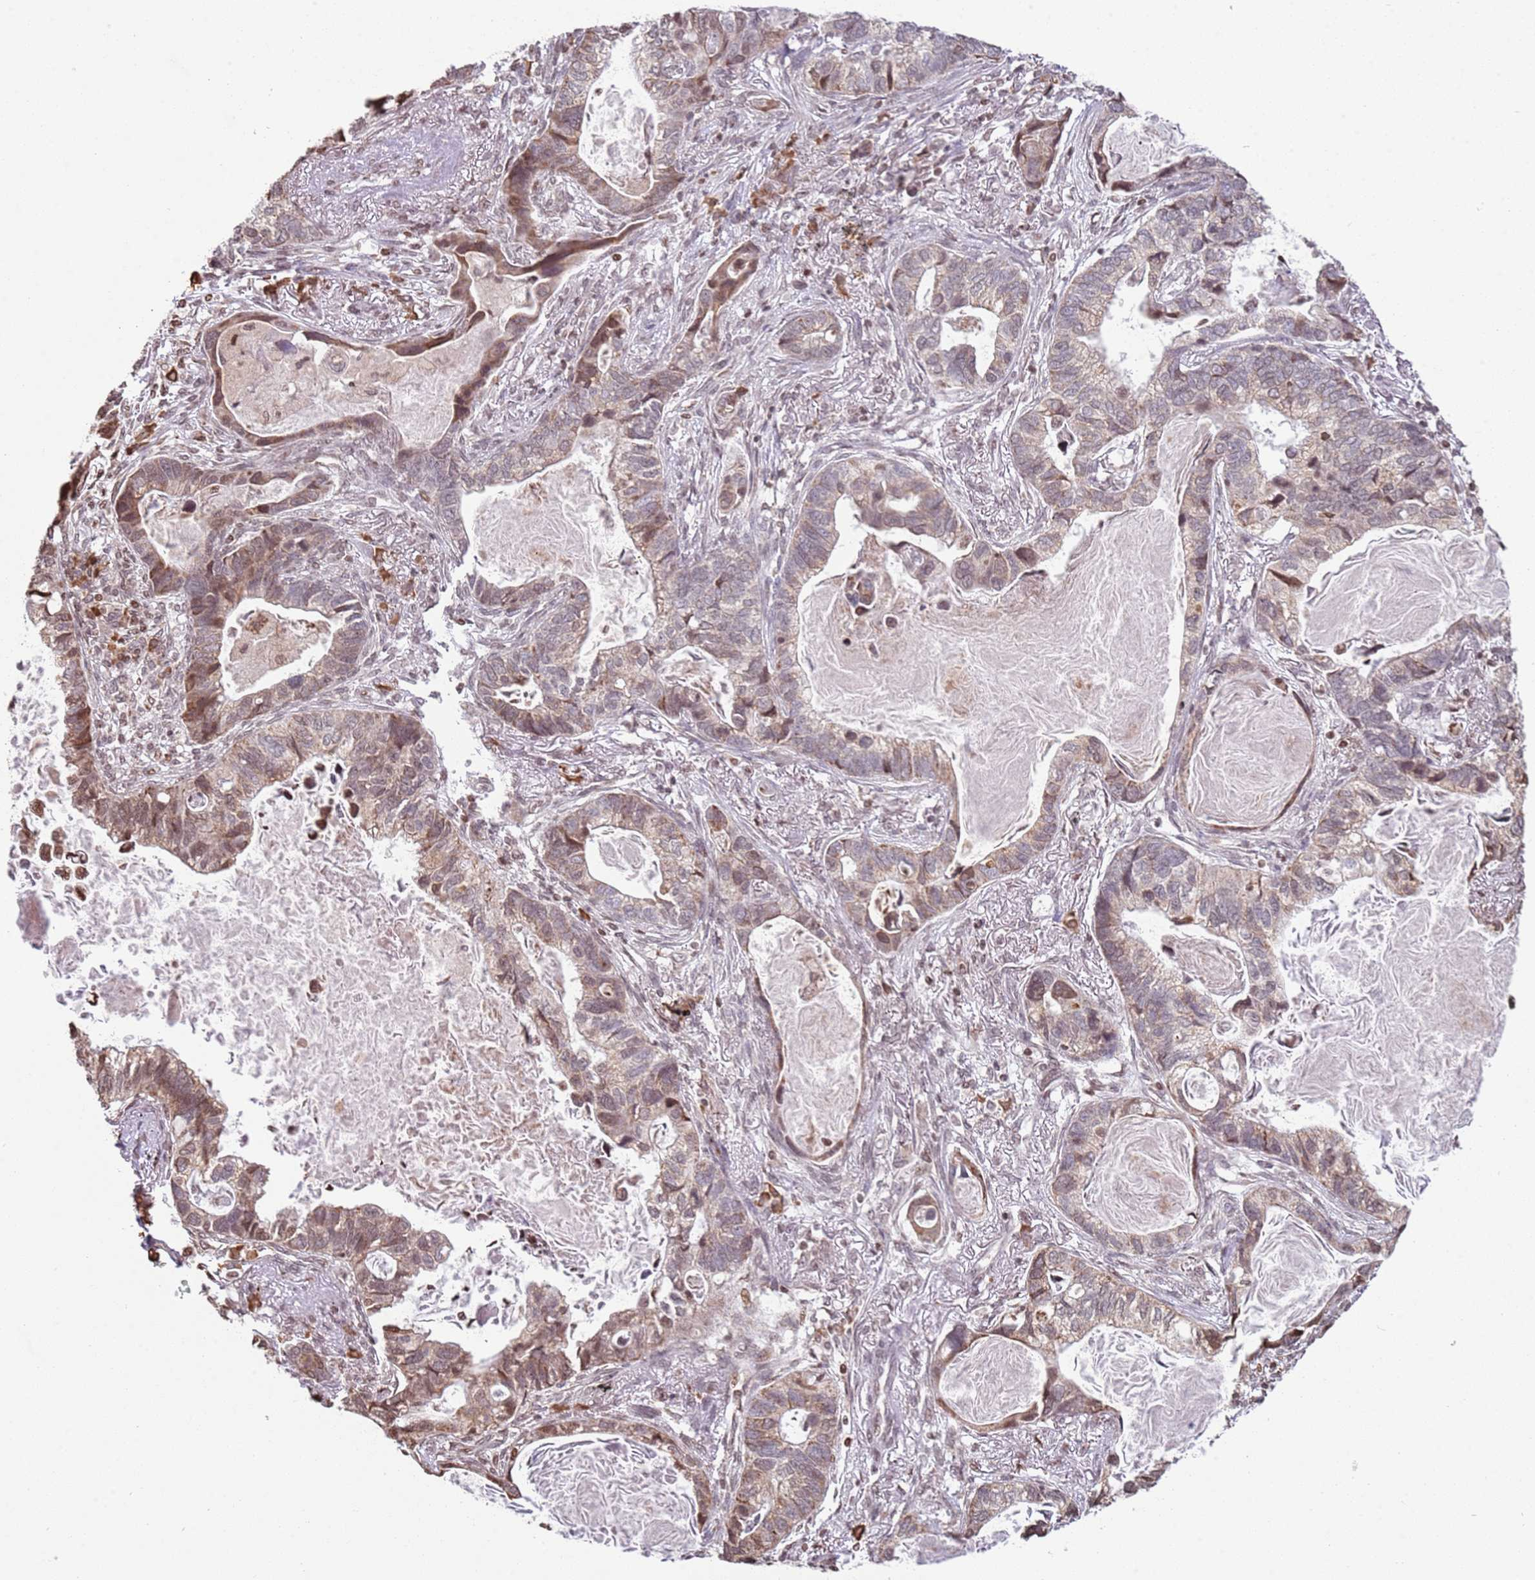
{"staining": {"intensity": "moderate", "quantity": ">75%", "location": "cytoplasmic/membranous"}, "tissue": "lung cancer", "cell_type": "Tumor cells", "image_type": "cancer", "snomed": [{"axis": "morphology", "description": "Adenocarcinoma, NOS"}, {"axis": "topography", "description": "Lung"}], "caption": "Protein staining demonstrates moderate cytoplasmic/membranous expression in about >75% of tumor cells in lung cancer (adenocarcinoma).", "gene": "SCAF1", "patient": {"sex": "male", "age": 67}}